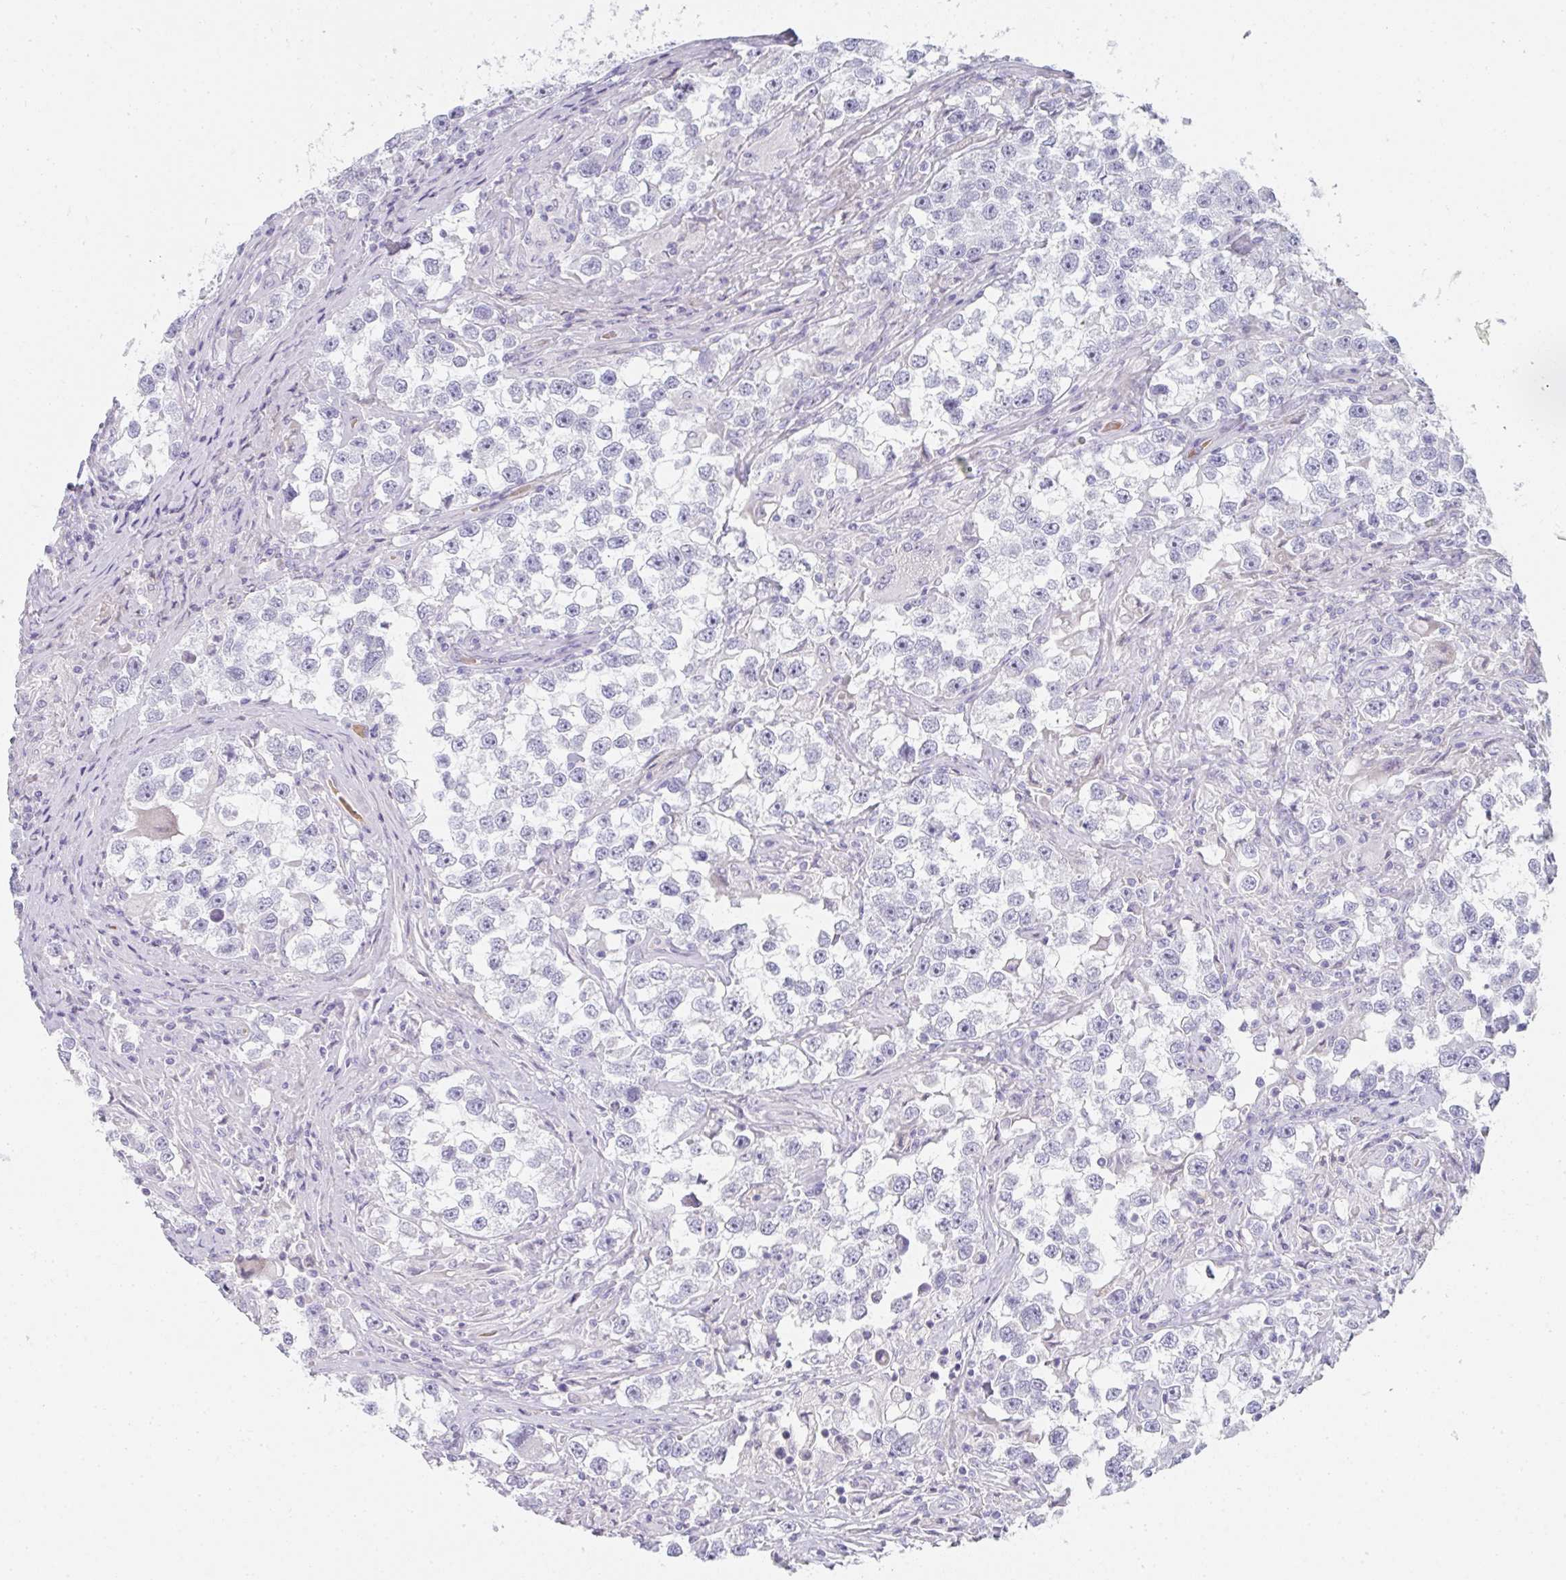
{"staining": {"intensity": "negative", "quantity": "none", "location": "none"}, "tissue": "testis cancer", "cell_type": "Tumor cells", "image_type": "cancer", "snomed": [{"axis": "morphology", "description": "Seminoma, NOS"}, {"axis": "topography", "description": "Testis"}], "caption": "Human testis cancer (seminoma) stained for a protein using IHC reveals no staining in tumor cells.", "gene": "NEU2", "patient": {"sex": "male", "age": 46}}